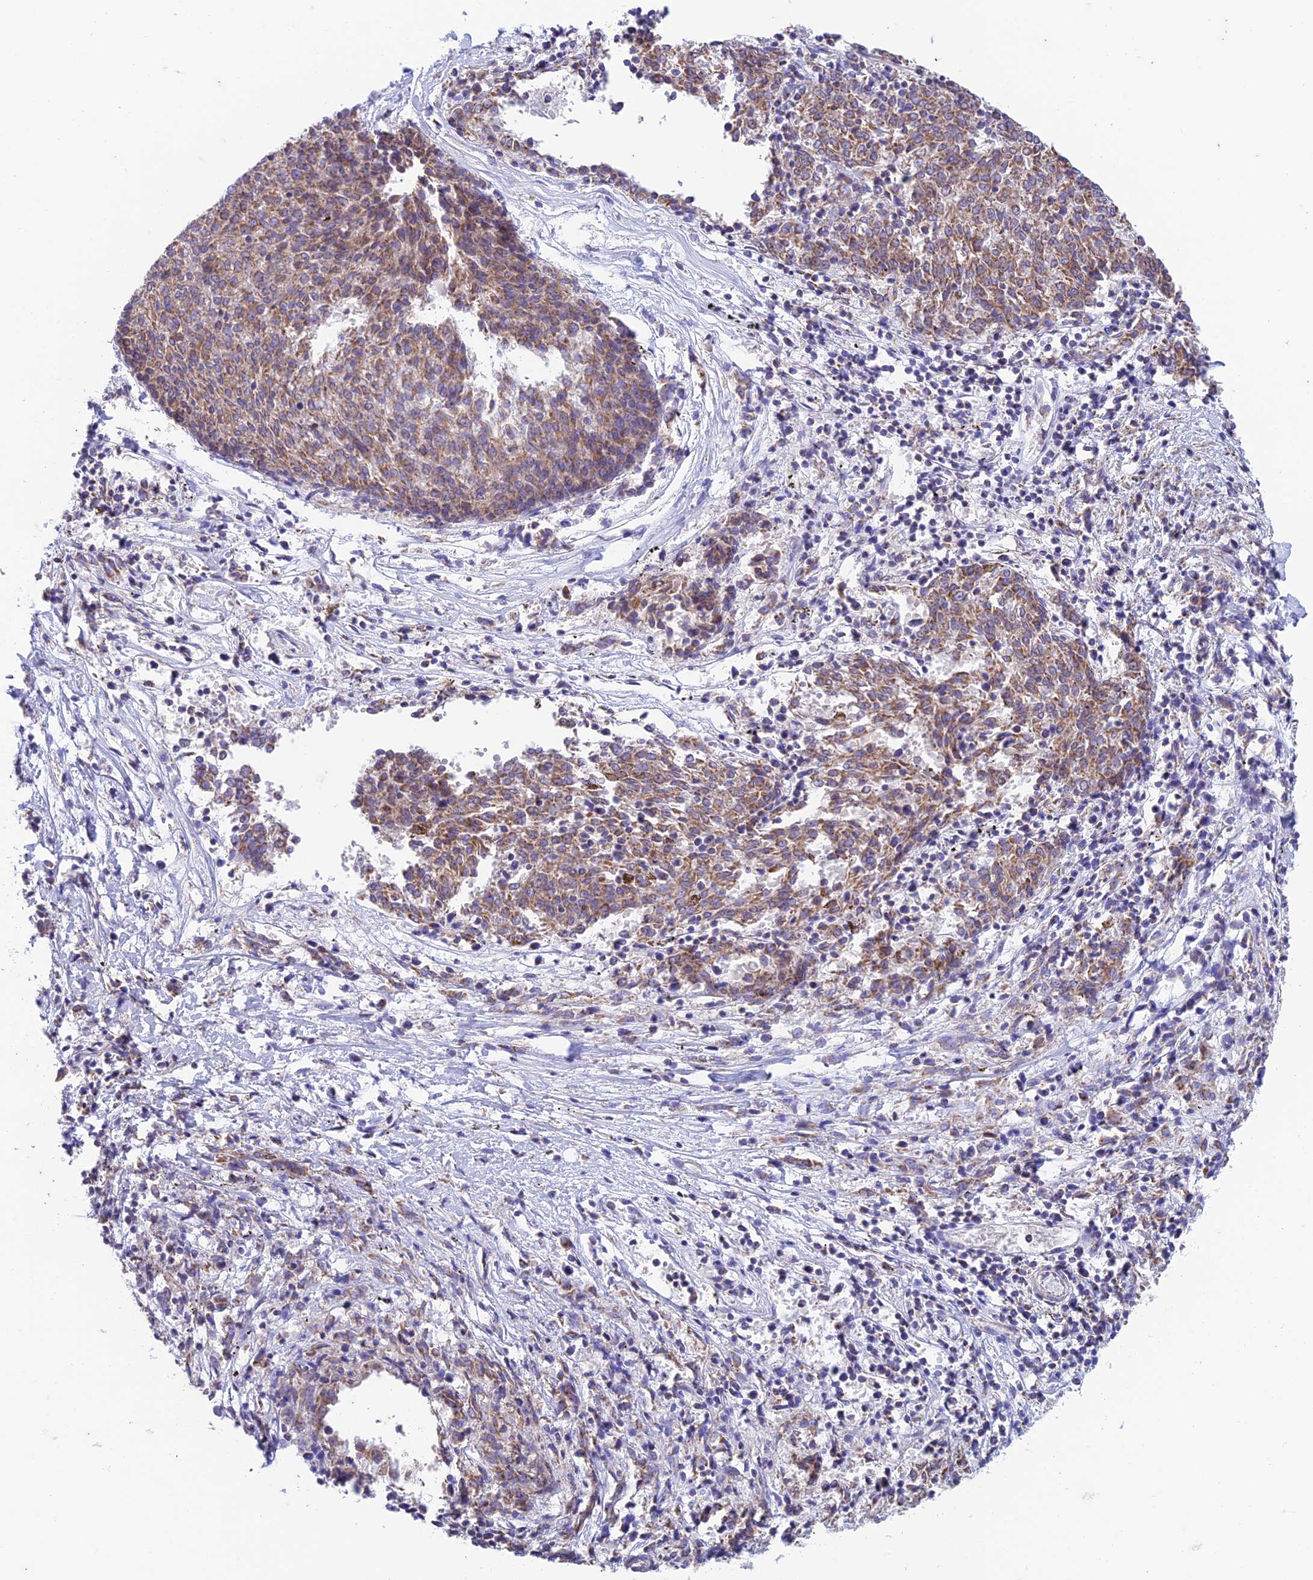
{"staining": {"intensity": "moderate", "quantity": ">75%", "location": "cytoplasmic/membranous"}, "tissue": "melanoma", "cell_type": "Tumor cells", "image_type": "cancer", "snomed": [{"axis": "morphology", "description": "Malignant melanoma, NOS"}, {"axis": "topography", "description": "Skin"}], "caption": "This image displays melanoma stained with immunohistochemistry (IHC) to label a protein in brown. The cytoplasmic/membranous of tumor cells show moderate positivity for the protein. Nuclei are counter-stained blue.", "gene": "ZNF181", "patient": {"sex": "female", "age": 72}}